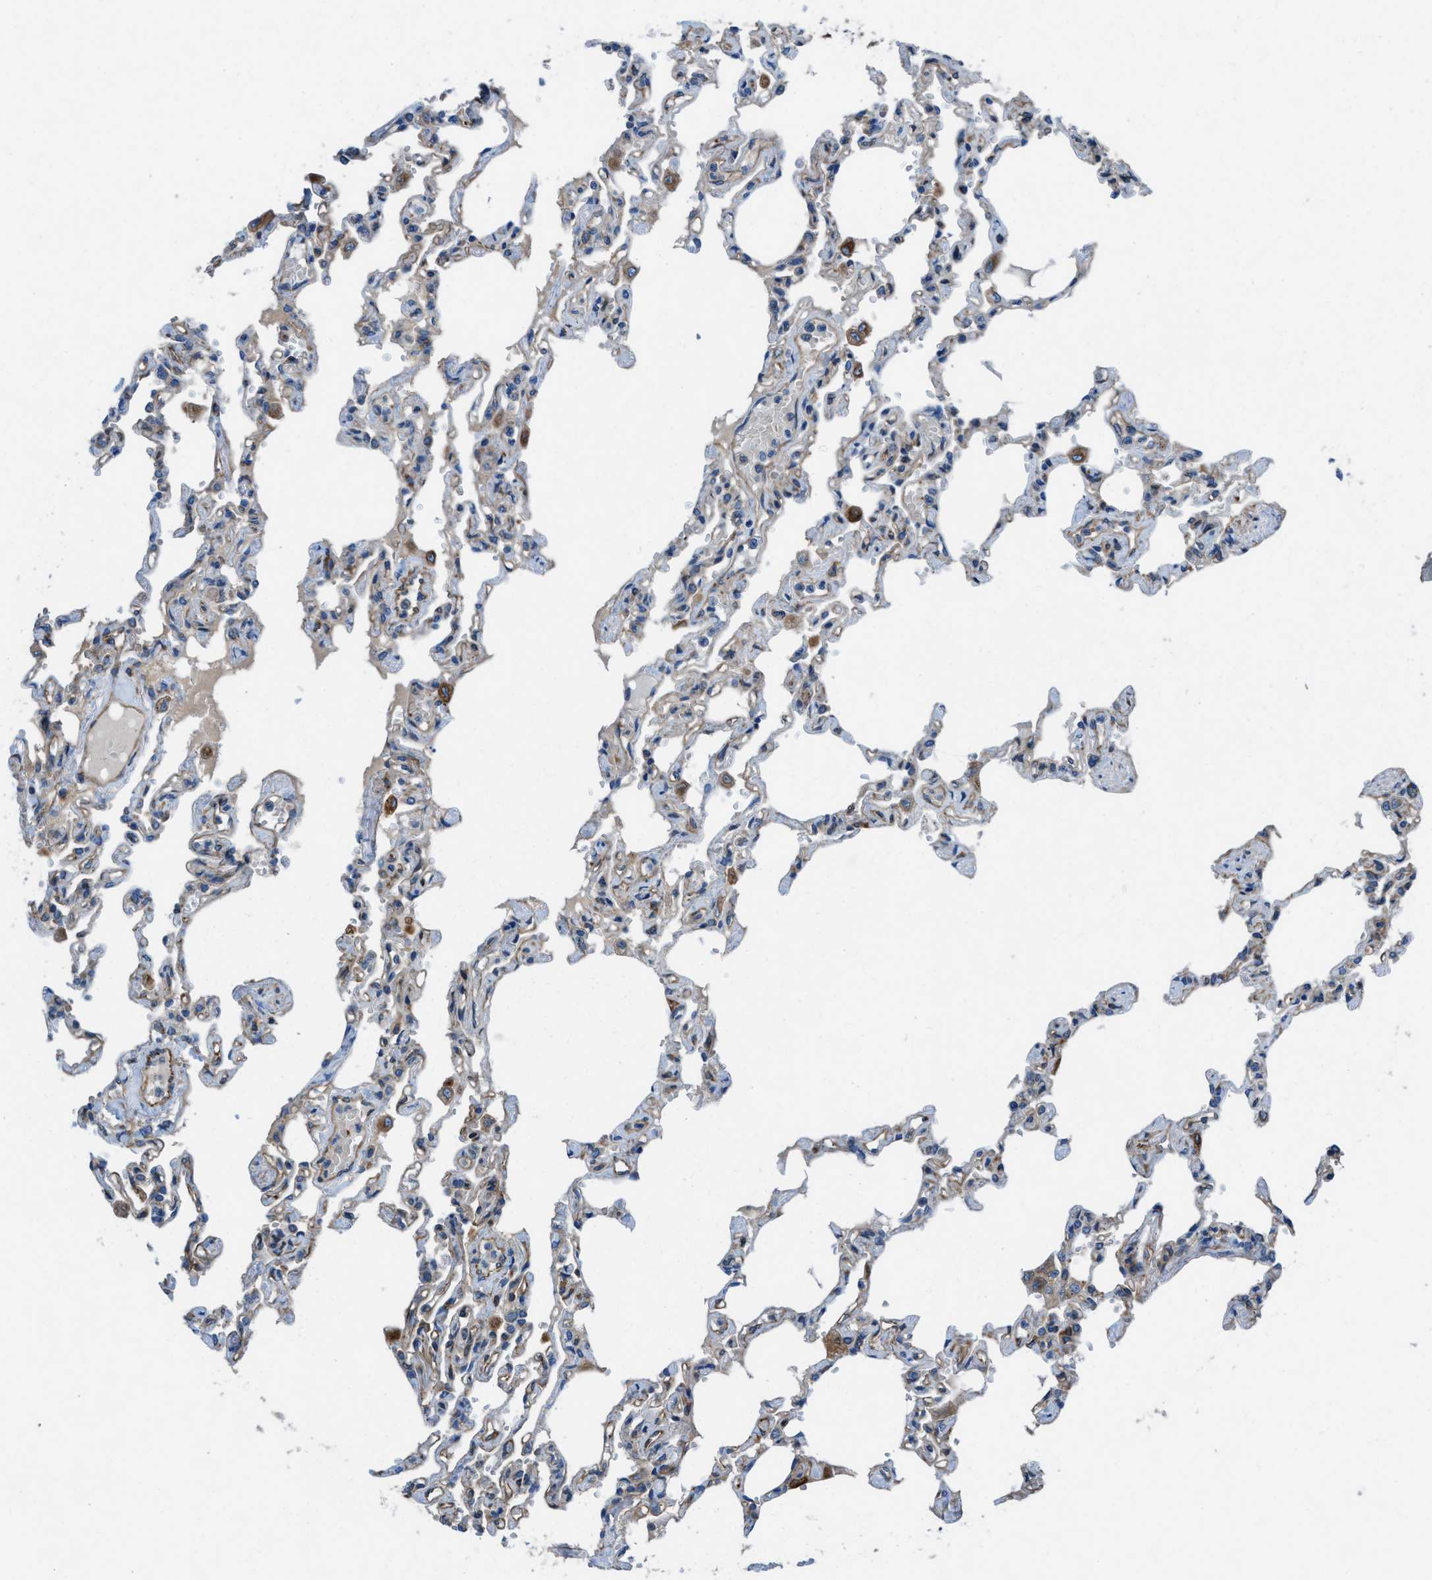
{"staining": {"intensity": "weak", "quantity": "<25%", "location": "cytoplasmic/membranous"}, "tissue": "lung", "cell_type": "Alveolar cells", "image_type": "normal", "snomed": [{"axis": "morphology", "description": "Normal tissue, NOS"}, {"axis": "topography", "description": "Lung"}], "caption": "DAB immunohistochemical staining of benign human lung shows no significant staining in alveolar cells.", "gene": "SLC6A9", "patient": {"sex": "male", "age": 21}}